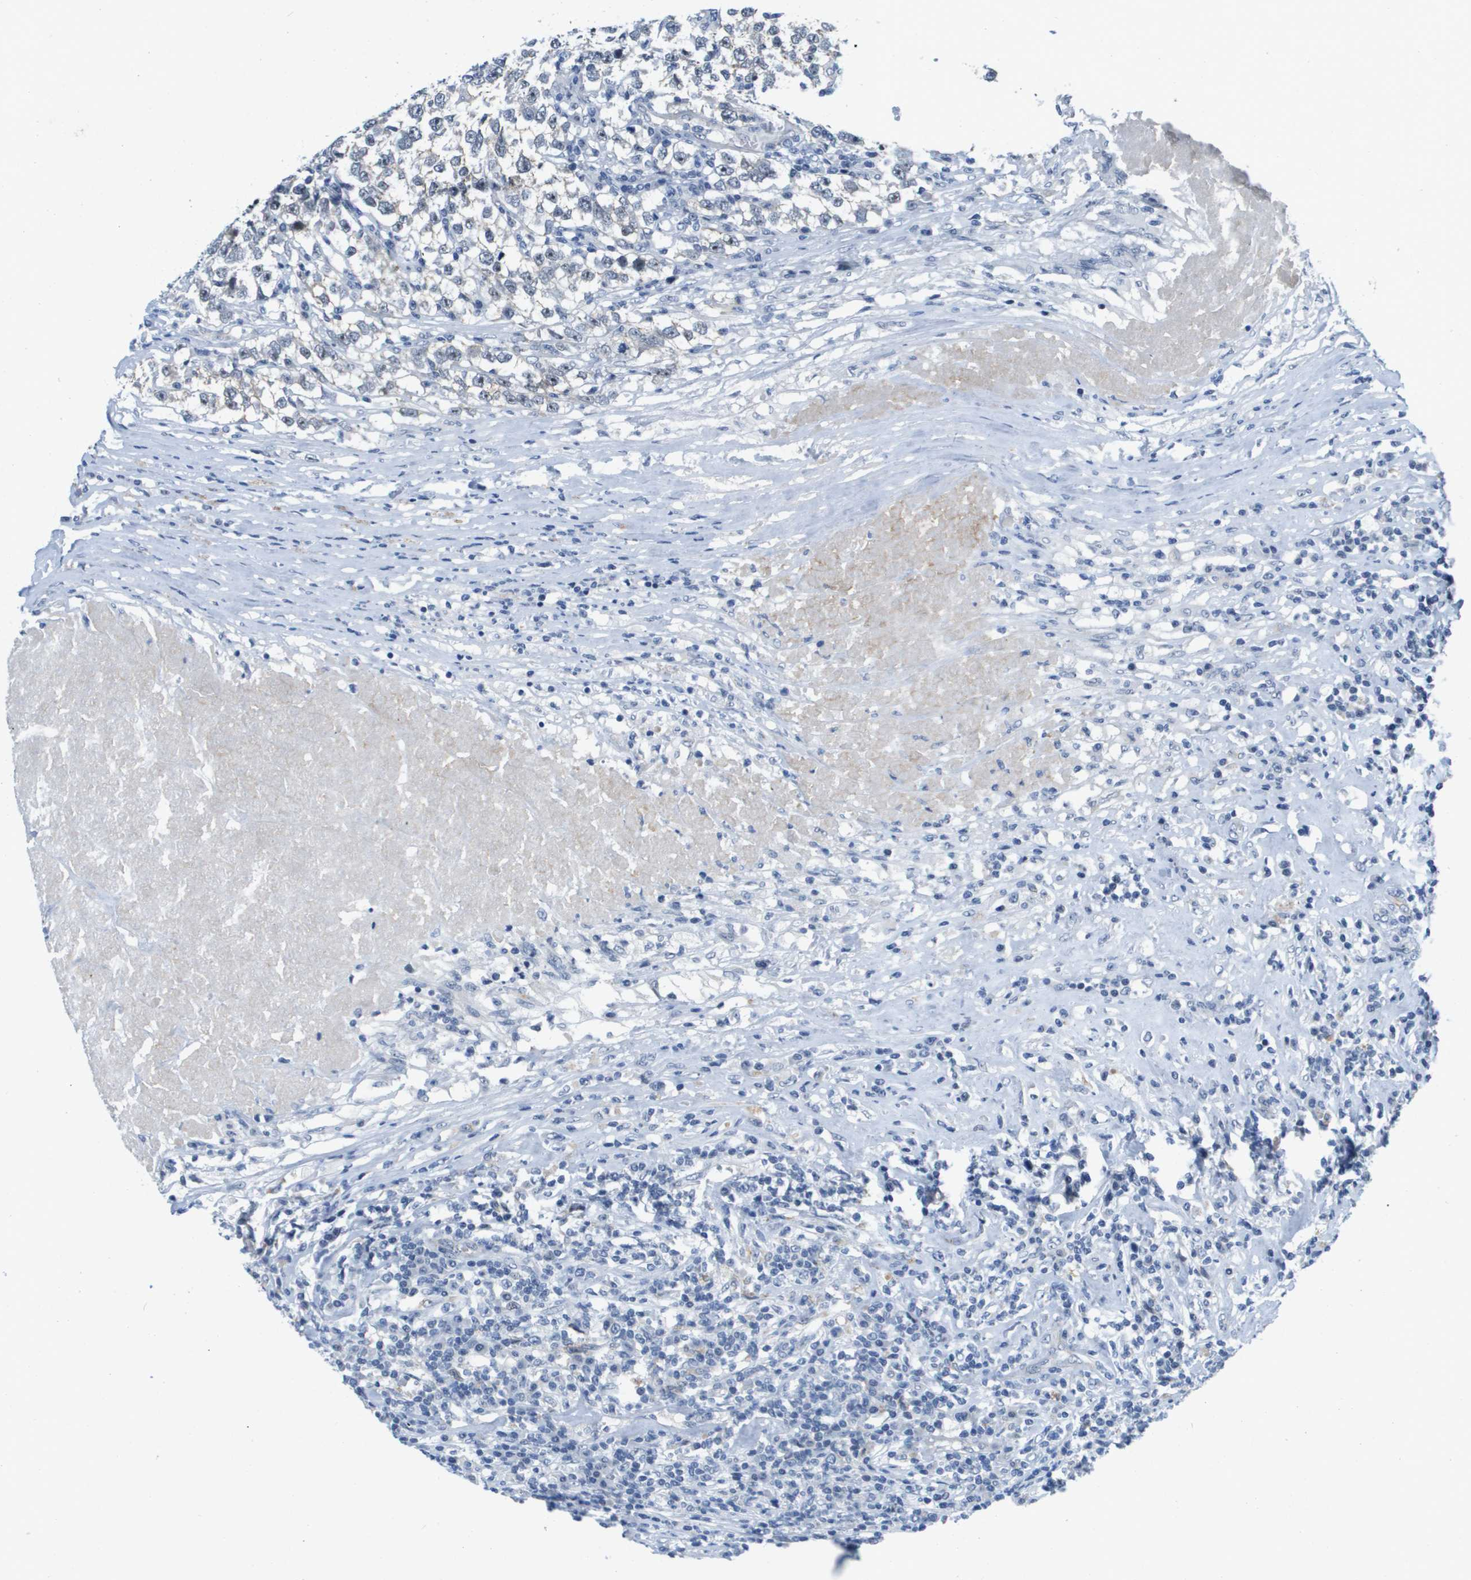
{"staining": {"intensity": "negative", "quantity": "none", "location": "none"}, "tissue": "testis cancer", "cell_type": "Tumor cells", "image_type": "cancer", "snomed": [{"axis": "morphology", "description": "Normal tissue, NOS"}, {"axis": "morphology", "description": "Seminoma, NOS"}, {"axis": "topography", "description": "Testis"}], "caption": "Image shows no protein expression in tumor cells of seminoma (testis) tissue.", "gene": "ITGA6", "patient": {"sex": "male", "age": 43}}